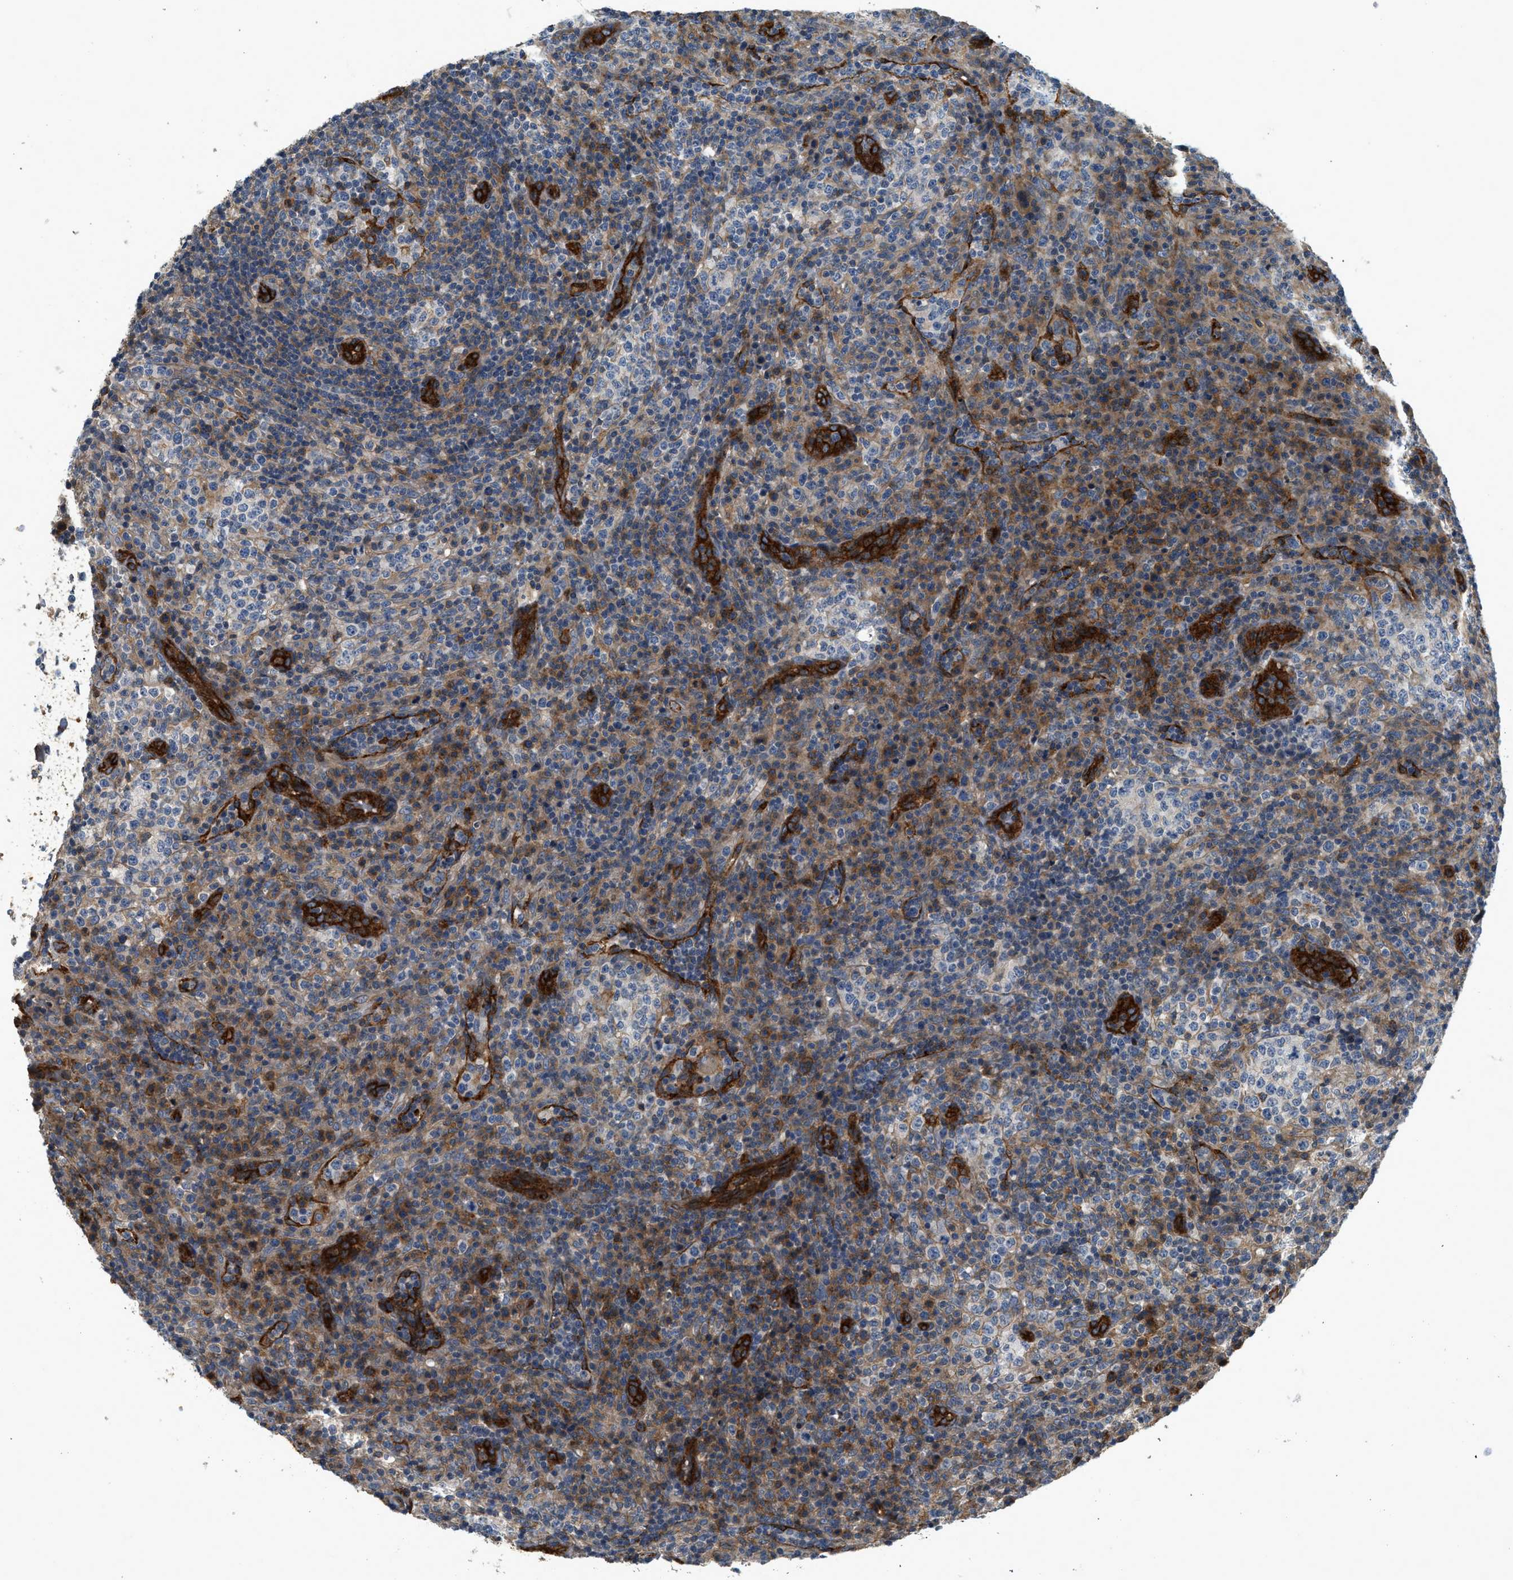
{"staining": {"intensity": "moderate", "quantity": "<25%", "location": "cytoplasmic/membranous"}, "tissue": "lymphoma", "cell_type": "Tumor cells", "image_type": "cancer", "snomed": [{"axis": "morphology", "description": "Malignant lymphoma, non-Hodgkin's type, High grade"}, {"axis": "topography", "description": "Lymph node"}], "caption": "IHC histopathology image of neoplastic tissue: human lymphoma stained using immunohistochemistry reveals low levels of moderate protein expression localized specifically in the cytoplasmic/membranous of tumor cells, appearing as a cytoplasmic/membranous brown color.", "gene": "HIP1", "patient": {"sex": "female", "age": 76}}